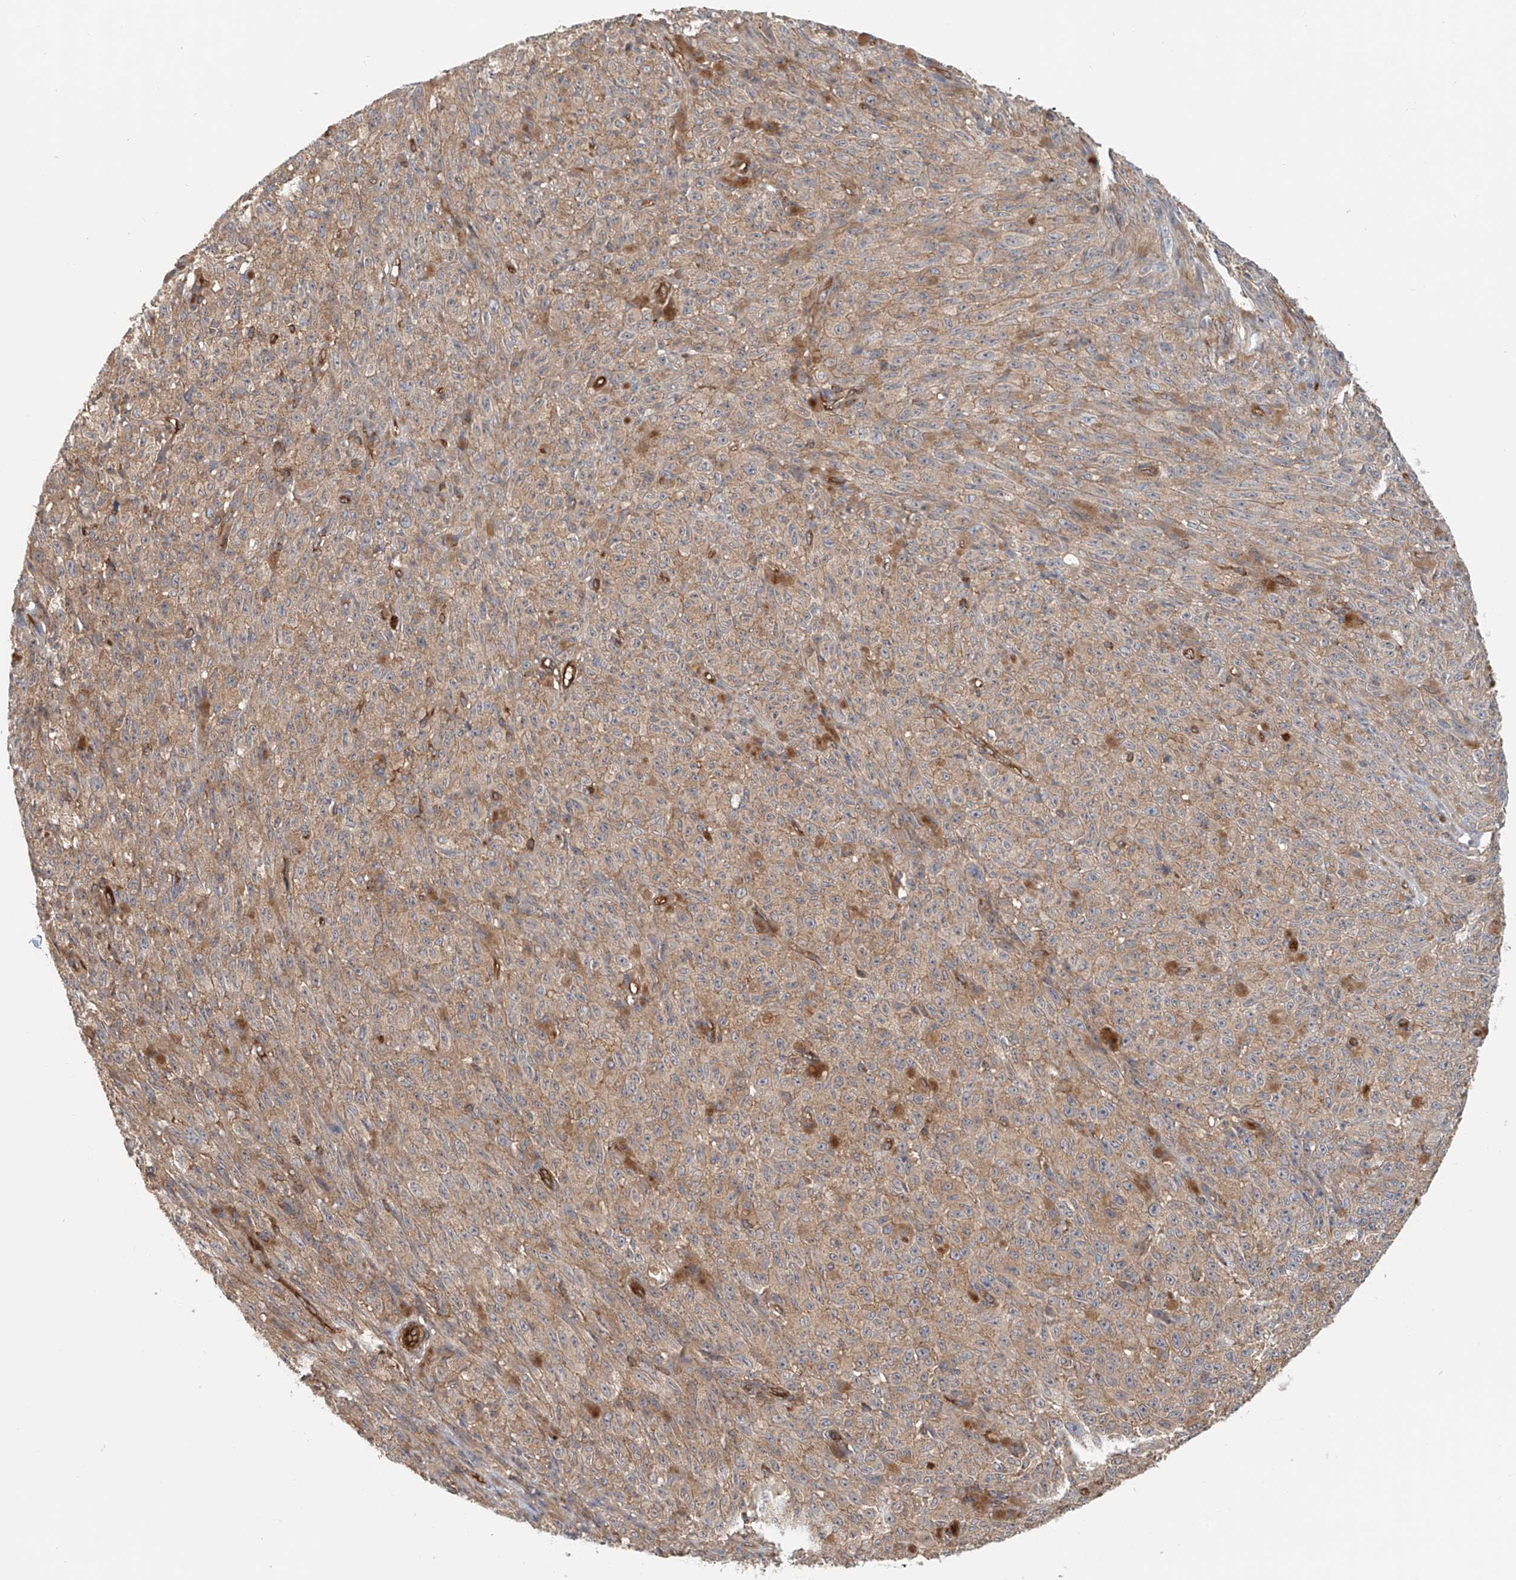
{"staining": {"intensity": "weak", "quantity": ">75%", "location": "cytoplasmic/membranous"}, "tissue": "melanoma", "cell_type": "Tumor cells", "image_type": "cancer", "snomed": [{"axis": "morphology", "description": "Malignant melanoma, NOS"}, {"axis": "topography", "description": "Skin"}], "caption": "IHC image of neoplastic tissue: malignant melanoma stained using IHC displays low levels of weak protein expression localized specifically in the cytoplasmic/membranous of tumor cells, appearing as a cytoplasmic/membranous brown color.", "gene": "FRYL", "patient": {"sex": "female", "age": 82}}